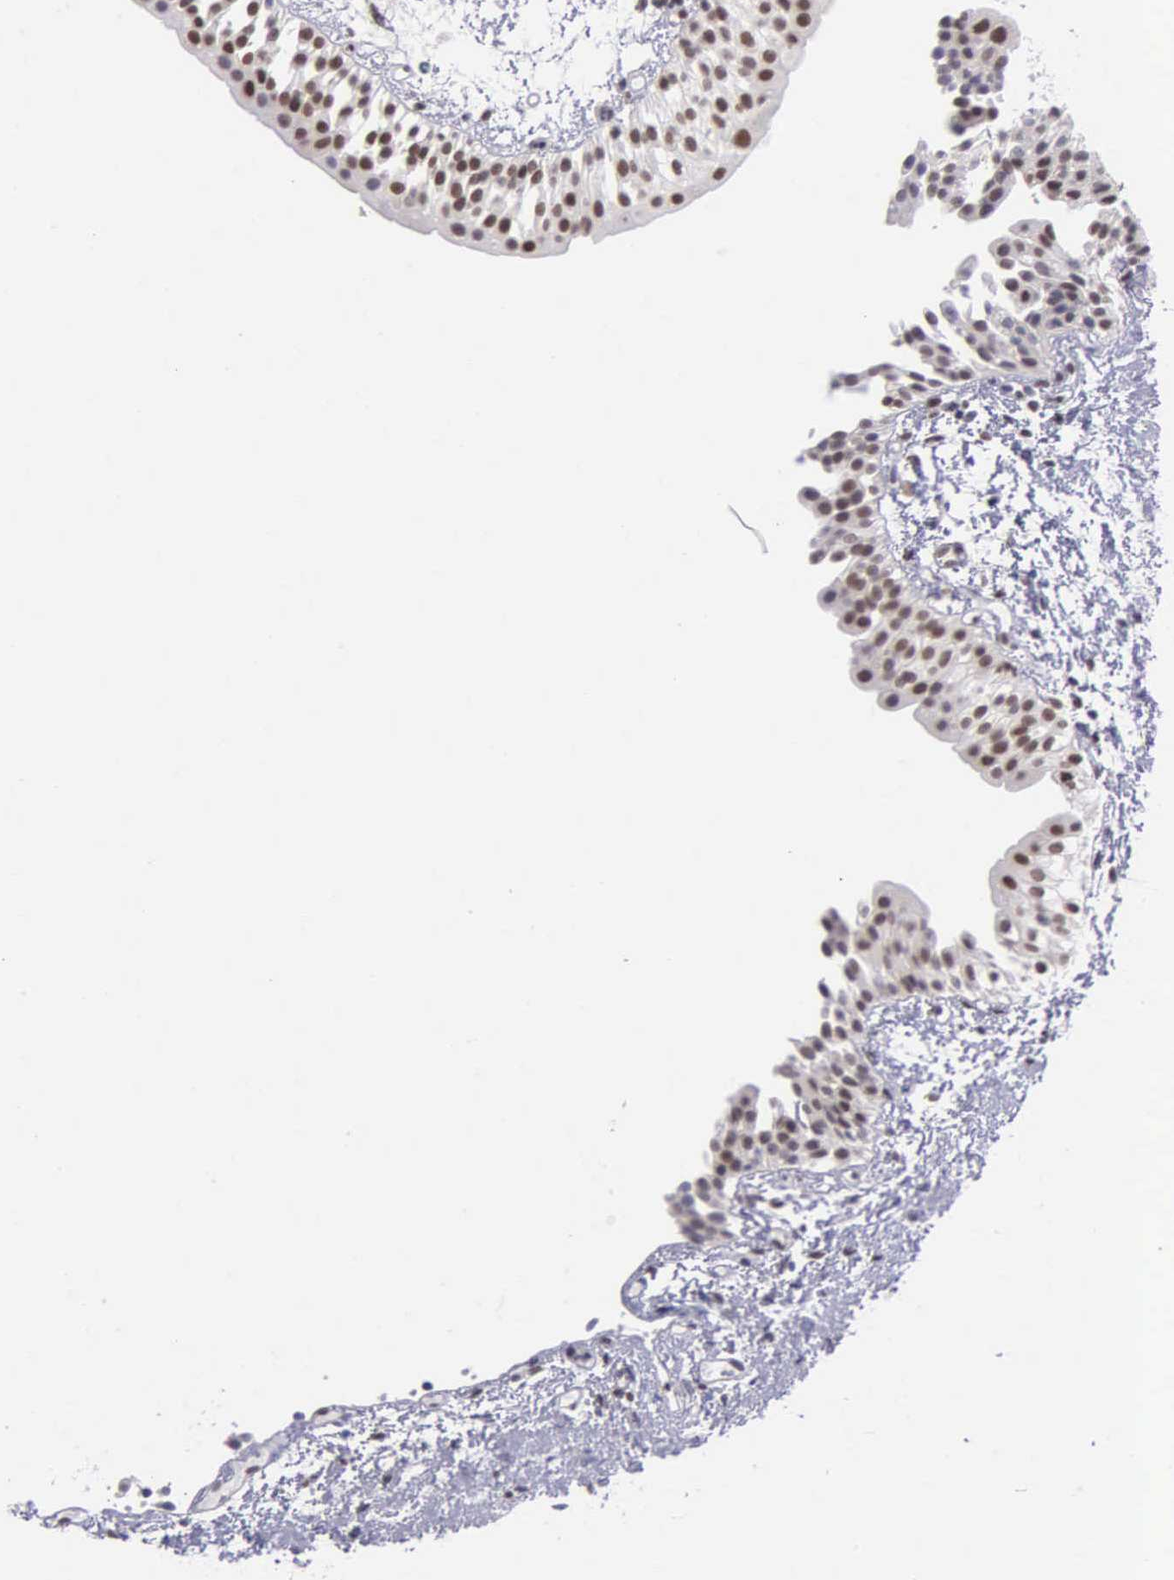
{"staining": {"intensity": "moderate", "quantity": ">75%", "location": "nuclear"}, "tissue": "urinary bladder", "cell_type": "Urothelial cells", "image_type": "normal", "snomed": [{"axis": "morphology", "description": "Normal tissue, NOS"}, {"axis": "topography", "description": "Urinary bladder"}], "caption": "Immunohistochemistry of benign human urinary bladder displays medium levels of moderate nuclear expression in approximately >75% of urothelial cells. Immunohistochemistry (ihc) stains the protein of interest in brown and the nuclei are stained blue.", "gene": "UBR7", "patient": {"sex": "male", "age": 48}}